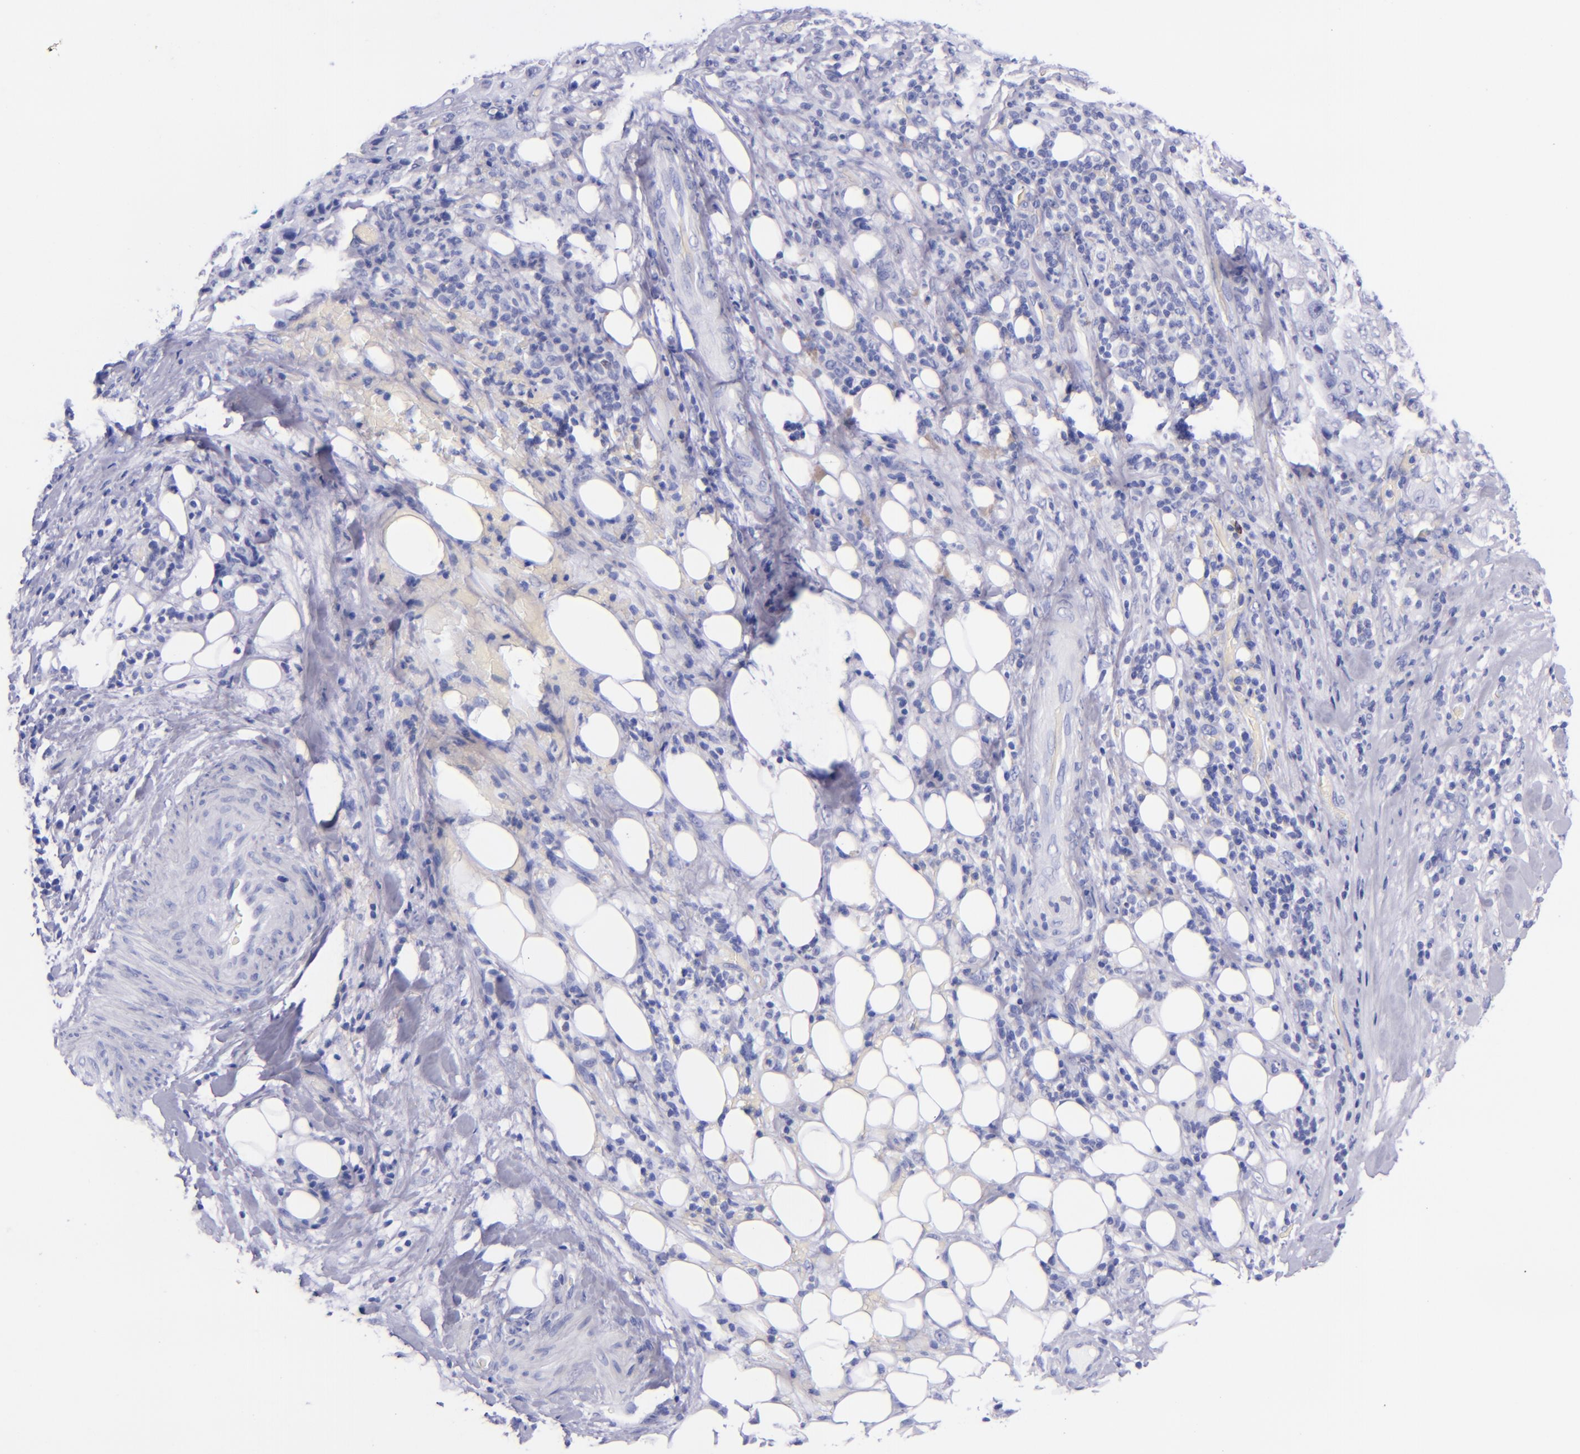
{"staining": {"intensity": "negative", "quantity": "none", "location": "none"}, "tissue": "lung cancer", "cell_type": "Tumor cells", "image_type": "cancer", "snomed": [{"axis": "morphology", "description": "Squamous cell carcinoma, NOS"}, {"axis": "topography", "description": "Lung"}], "caption": "Immunohistochemical staining of lung cancer (squamous cell carcinoma) demonstrates no significant staining in tumor cells.", "gene": "LAG3", "patient": {"sex": "male", "age": 64}}